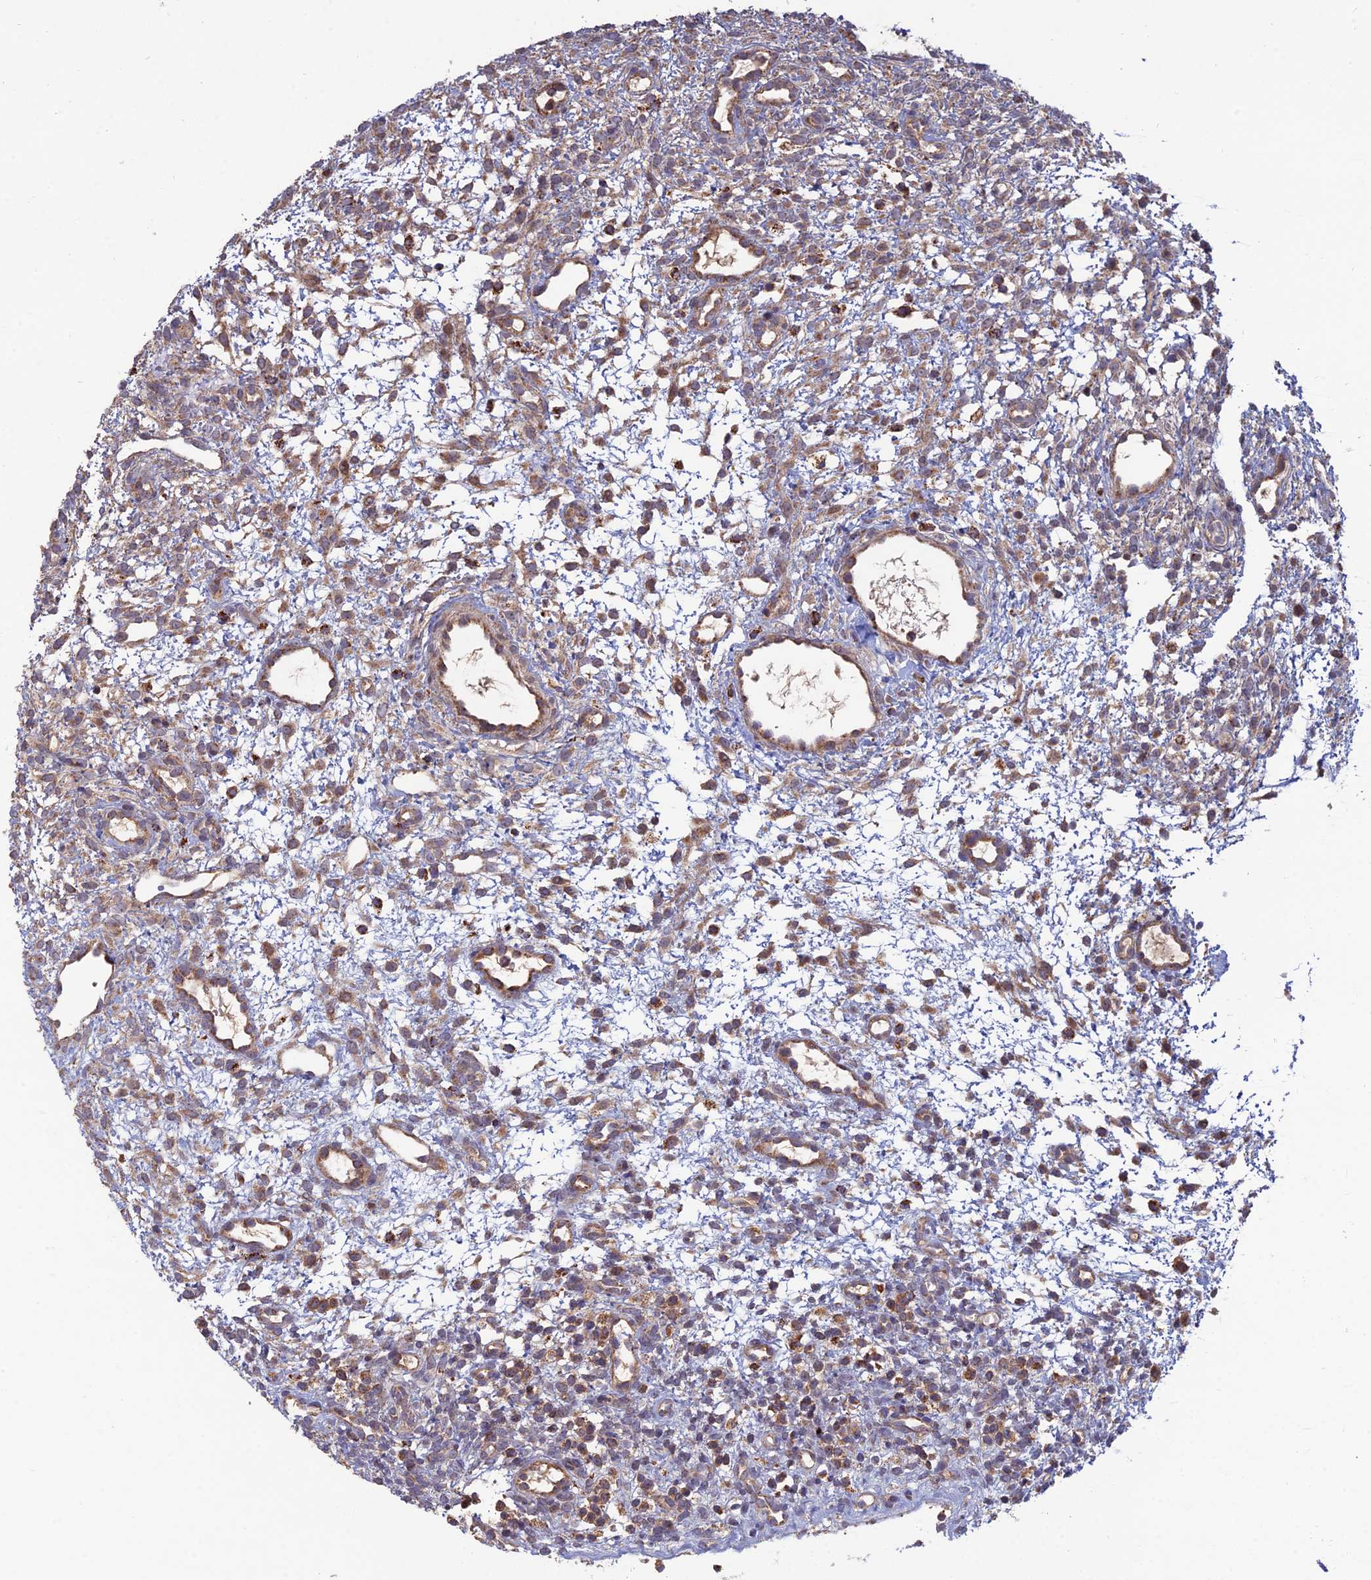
{"staining": {"intensity": "moderate", "quantity": "<25%", "location": "cytoplasmic/membranous"}, "tissue": "ovary", "cell_type": "Ovarian stroma cells", "image_type": "normal", "snomed": [{"axis": "morphology", "description": "Normal tissue, NOS"}, {"axis": "morphology", "description": "Cyst, NOS"}, {"axis": "topography", "description": "Ovary"}], "caption": "A photomicrograph showing moderate cytoplasmic/membranous expression in approximately <25% of ovarian stroma cells in normal ovary, as visualized by brown immunohistochemical staining.", "gene": "RIC8B", "patient": {"sex": "female", "age": 18}}